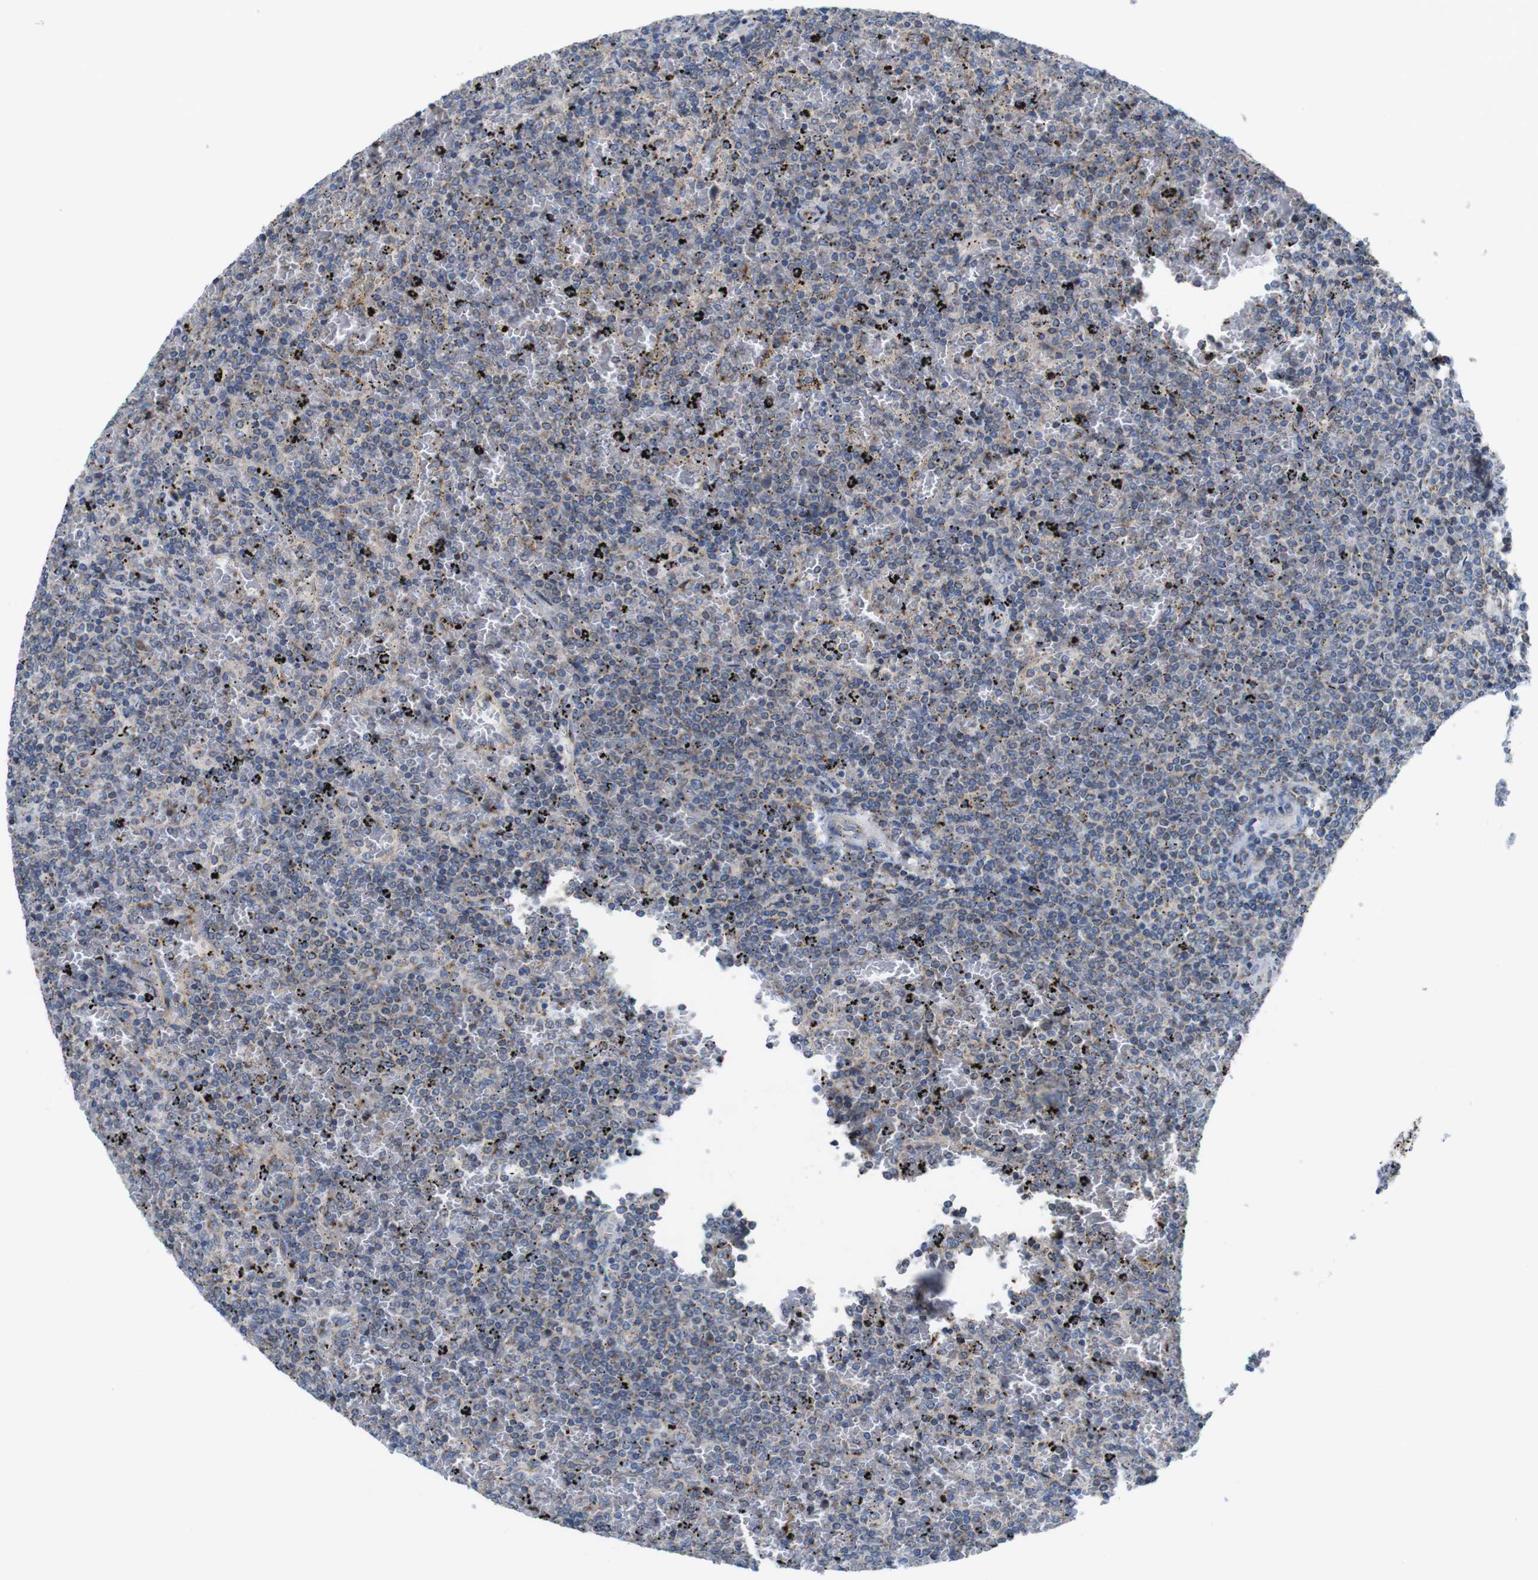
{"staining": {"intensity": "moderate", "quantity": "25%-75%", "location": "cytoplasmic/membranous"}, "tissue": "lymphoma", "cell_type": "Tumor cells", "image_type": "cancer", "snomed": [{"axis": "morphology", "description": "Malignant lymphoma, non-Hodgkin's type, Low grade"}, {"axis": "topography", "description": "Spleen"}], "caption": "A medium amount of moderate cytoplasmic/membranous expression is present in approximately 25%-75% of tumor cells in malignant lymphoma, non-Hodgkin's type (low-grade) tissue.", "gene": "EFCAB14", "patient": {"sex": "female", "age": 77}}